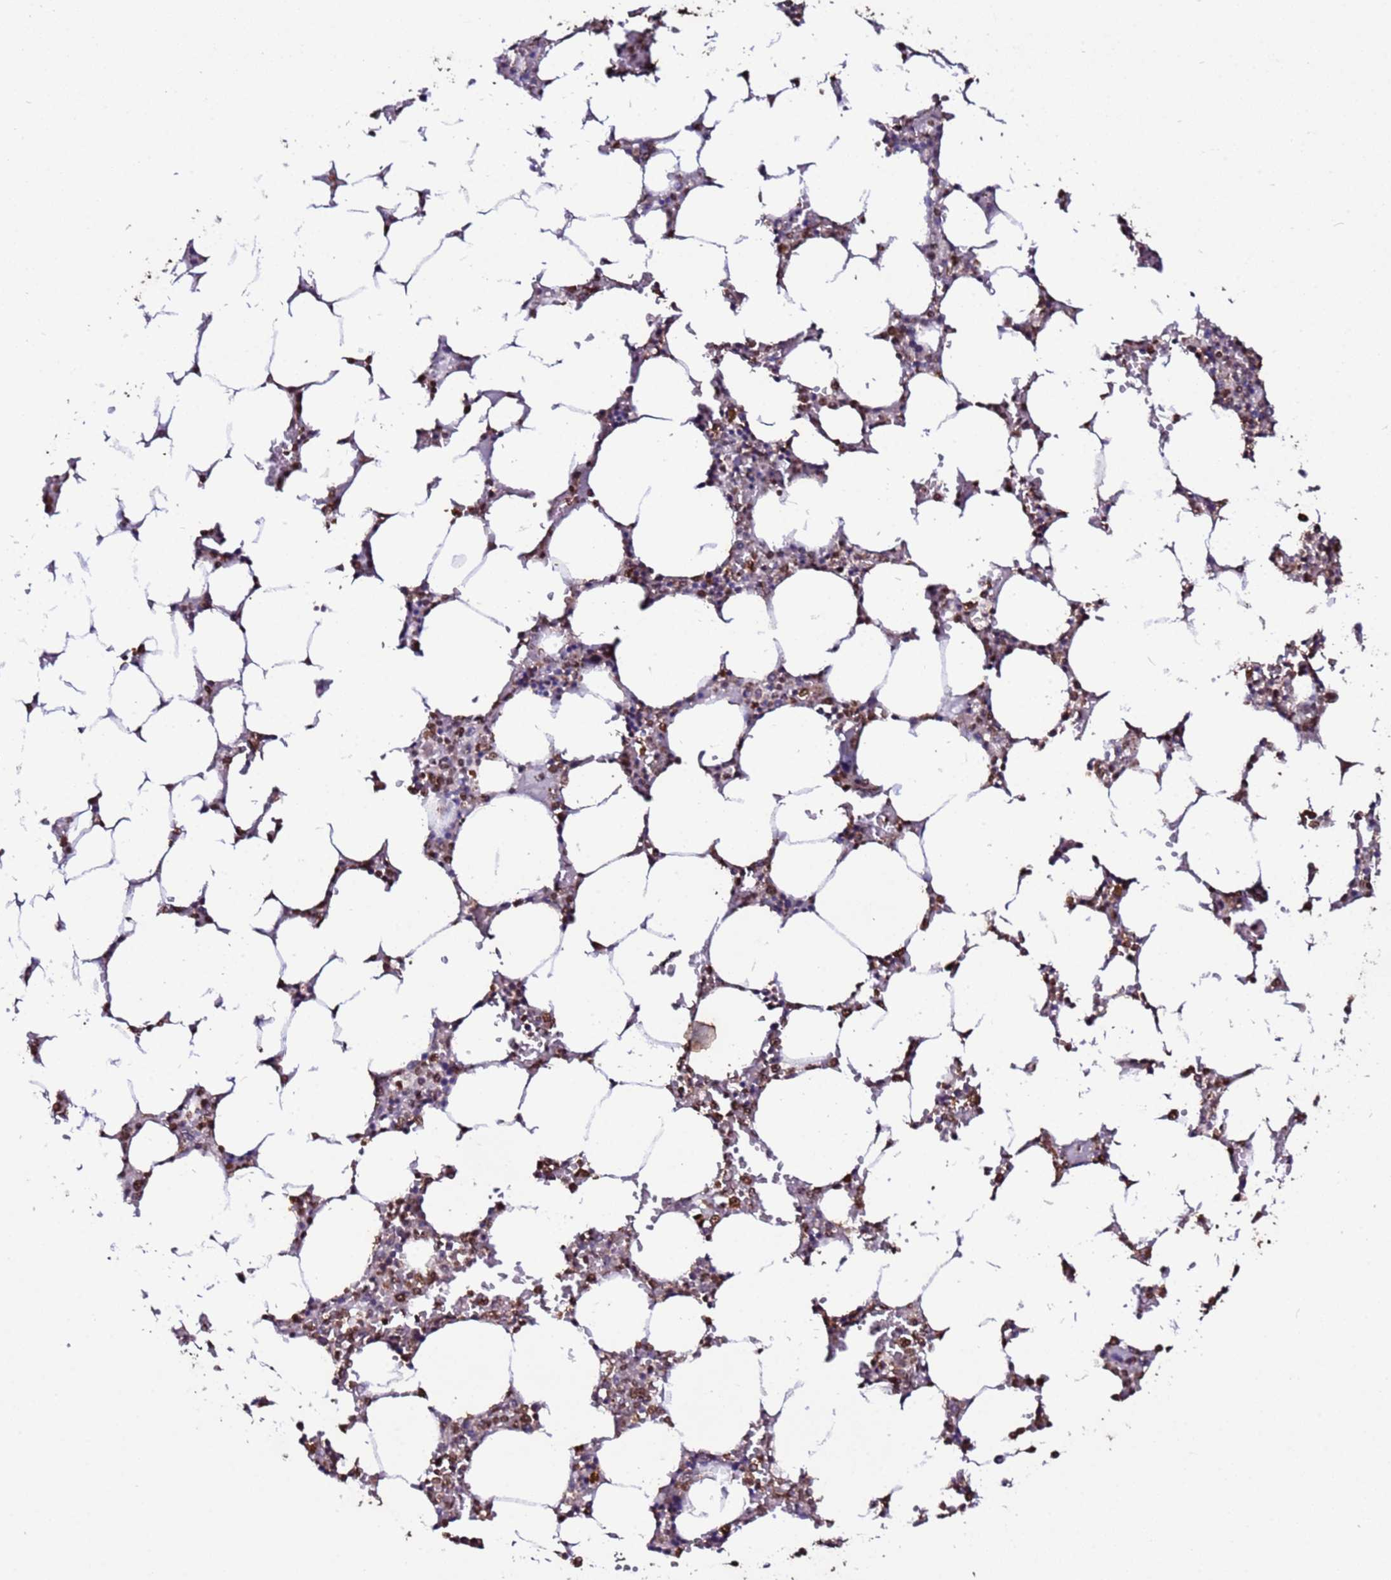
{"staining": {"intensity": "moderate", "quantity": "25%-75%", "location": "nuclear"}, "tissue": "bone marrow", "cell_type": "Hematopoietic cells", "image_type": "normal", "snomed": [{"axis": "morphology", "description": "Normal tissue, NOS"}, {"axis": "topography", "description": "Bone marrow"}], "caption": "Protein analysis of unremarkable bone marrow demonstrates moderate nuclear staining in approximately 25%-75% of hematopoietic cells.", "gene": "TRIP6", "patient": {"sex": "male", "age": 64}}